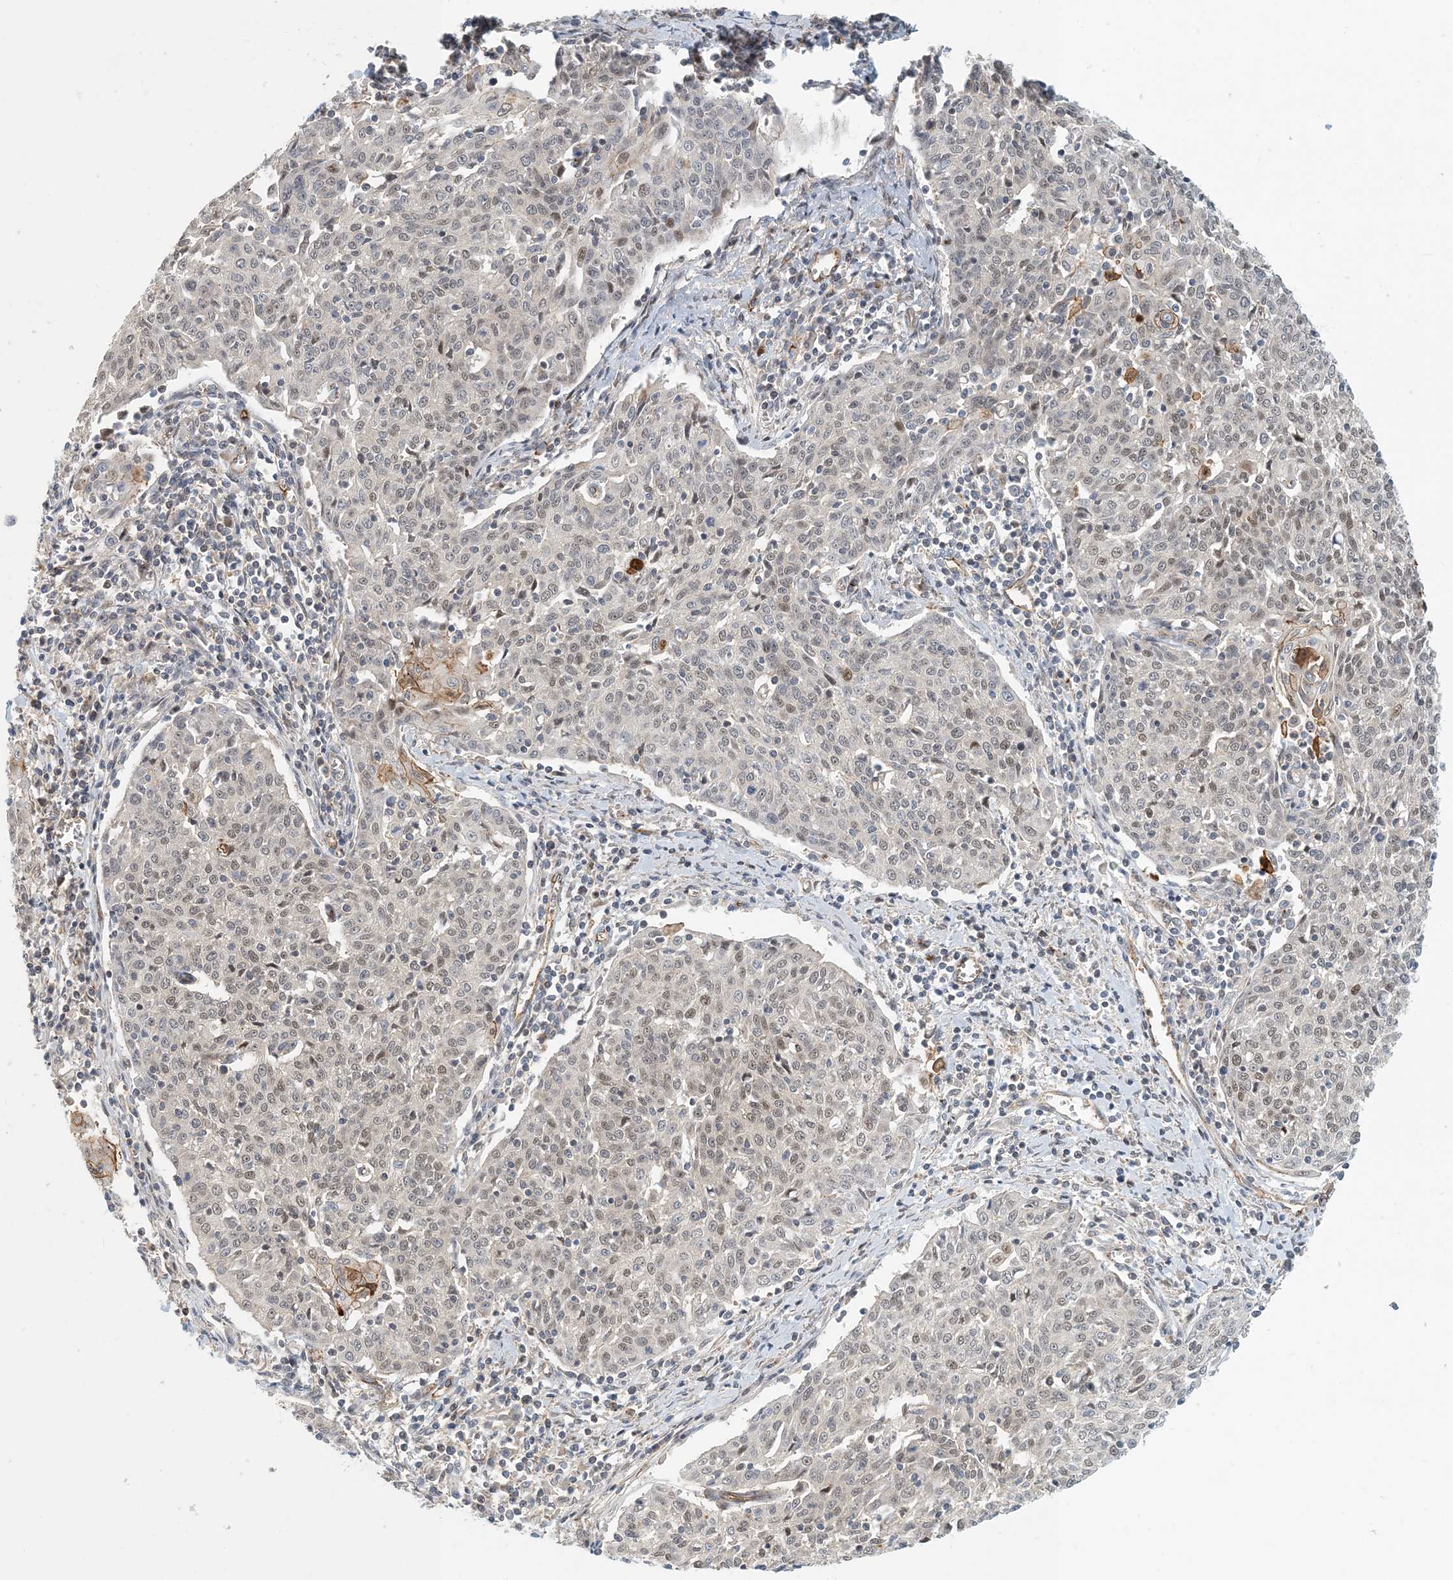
{"staining": {"intensity": "moderate", "quantity": "<25%", "location": "cytoplasmic/membranous,nuclear"}, "tissue": "cervical cancer", "cell_type": "Tumor cells", "image_type": "cancer", "snomed": [{"axis": "morphology", "description": "Squamous cell carcinoma, NOS"}, {"axis": "topography", "description": "Cervix"}], "caption": "This photomicrograph shows immunohistochemistry (IHC) staining of cervical cancer (squamous cell carcinoma), with low moderate cytoplasmic/membranous and nuclear expression in about <25% of tumor cells.", "gene": "MAPKBP1", "patient": {"sex": "female", "age": 48}}